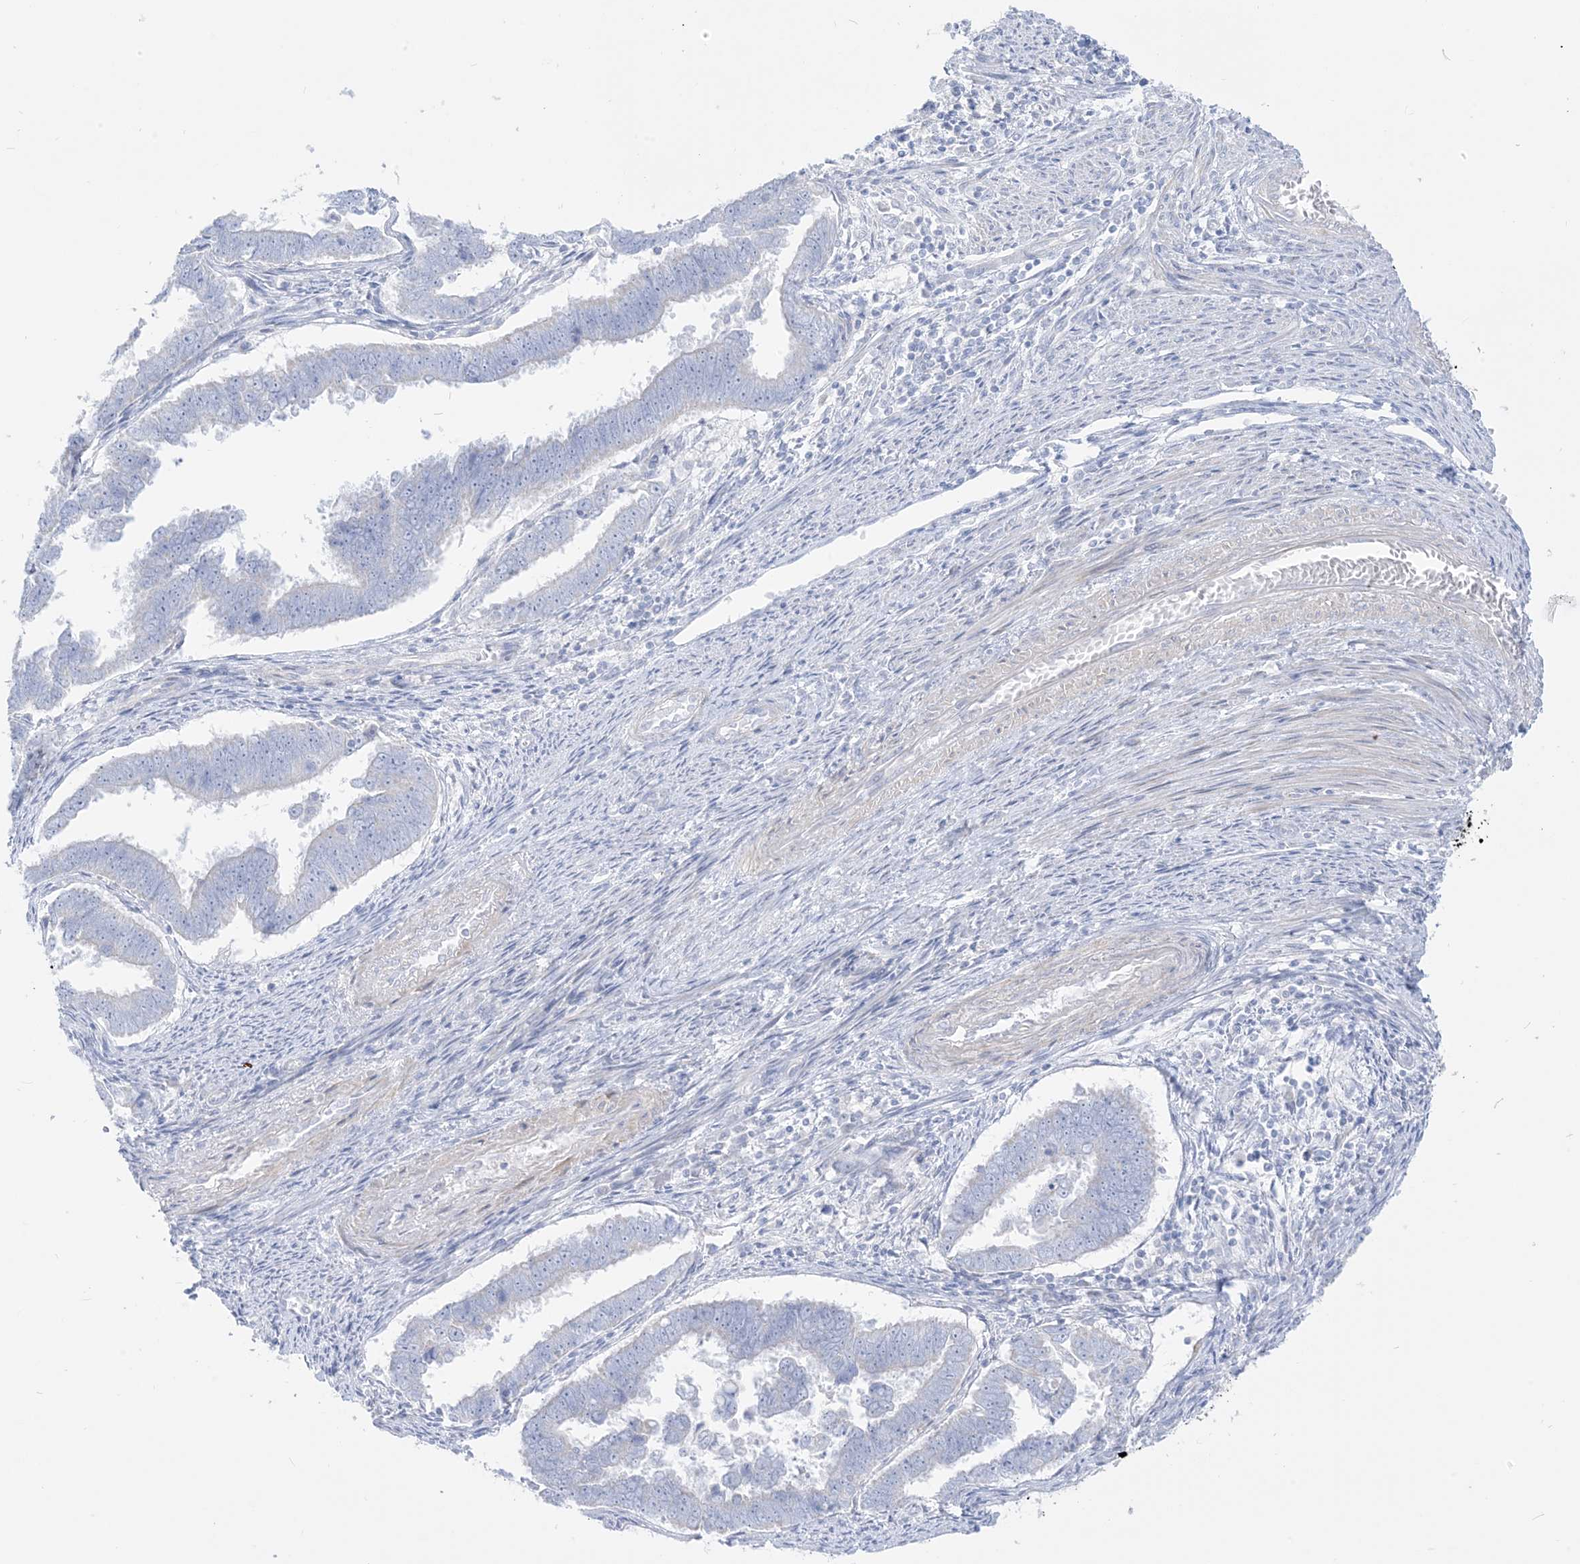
{"staining": {"intensity": "negative", "quantity": "none", "location": "none"}, "tissue": "endometrial cancer", "cell_type": "Tumor cells", "image_type": "cancer", "snomed": [{"axis": "morphology", "description": "Adenocarcinoma, NOS"}, {"axis": "topography", "description": "Endometrium"}], "caption": "High power microscopy image of an immunohistochemistry micrograph of endometrial cancer (adenocarcinoma), revealing no significant staining in tumor cells.", "gene": "SLC26A3", "patient": {"sex": "female", "age": 75}}